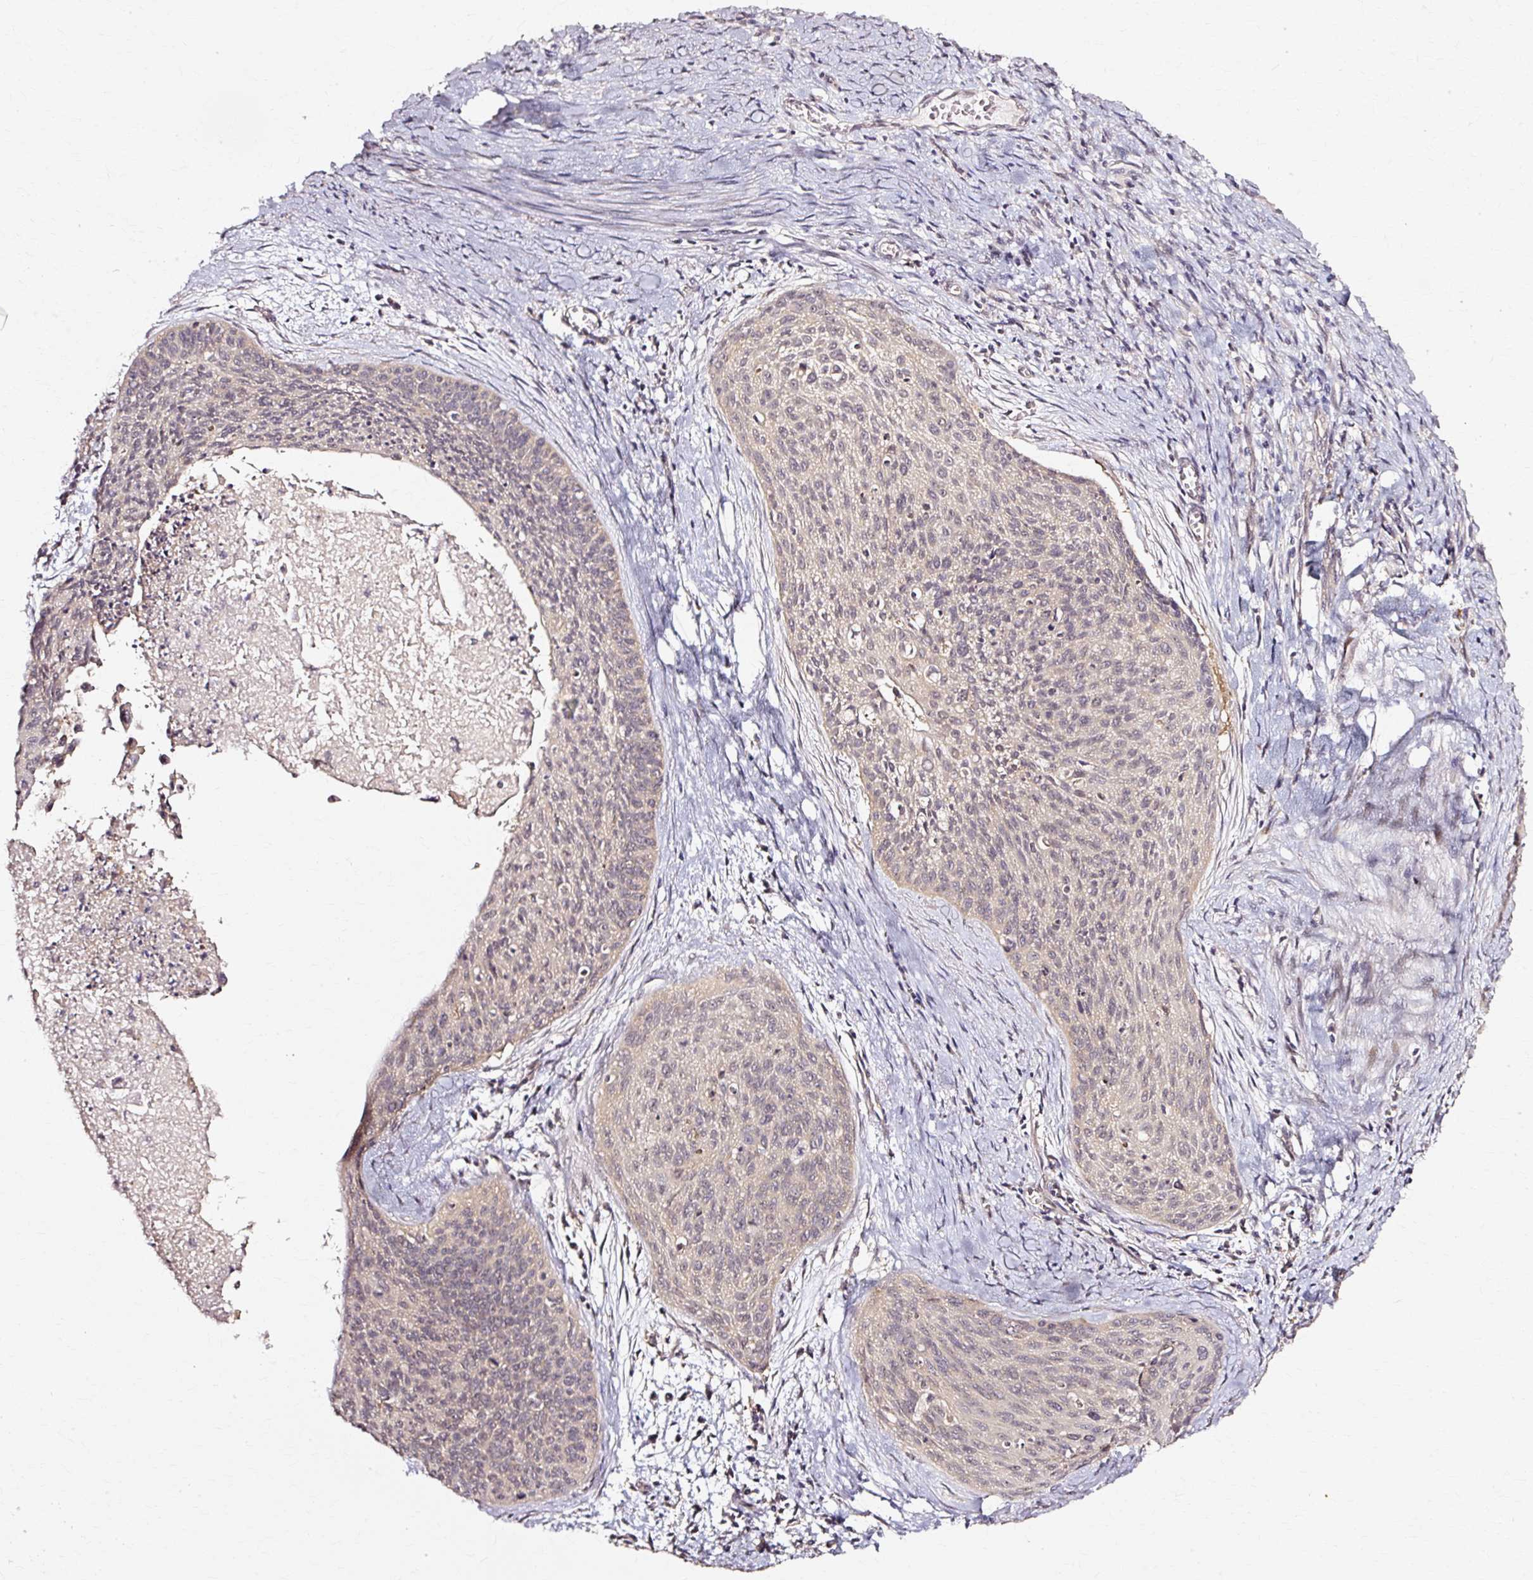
{"staining": {"intensity": "weak", "quantity": "<25%", "location": "cytoplasmic/membranous"}, "tissue": "cervical cancer", "cell_type": "Tumor cells", "image_type": "cancer", "snomed": [{"axis": "morphology", "description": "Squamous cell carcinoma, NOS"}, {"axis": "topography", "description": "Cervix"}], "caption": "The image shows no significant expression in tumor cells of cervical cancer. (Brightfield microscopy of DAB (3,3'-diaminobenzidine) immunohistochemistry at high magnification).", "gene": "RGPD5", "patient": {"sex": "female", "age": 55}}